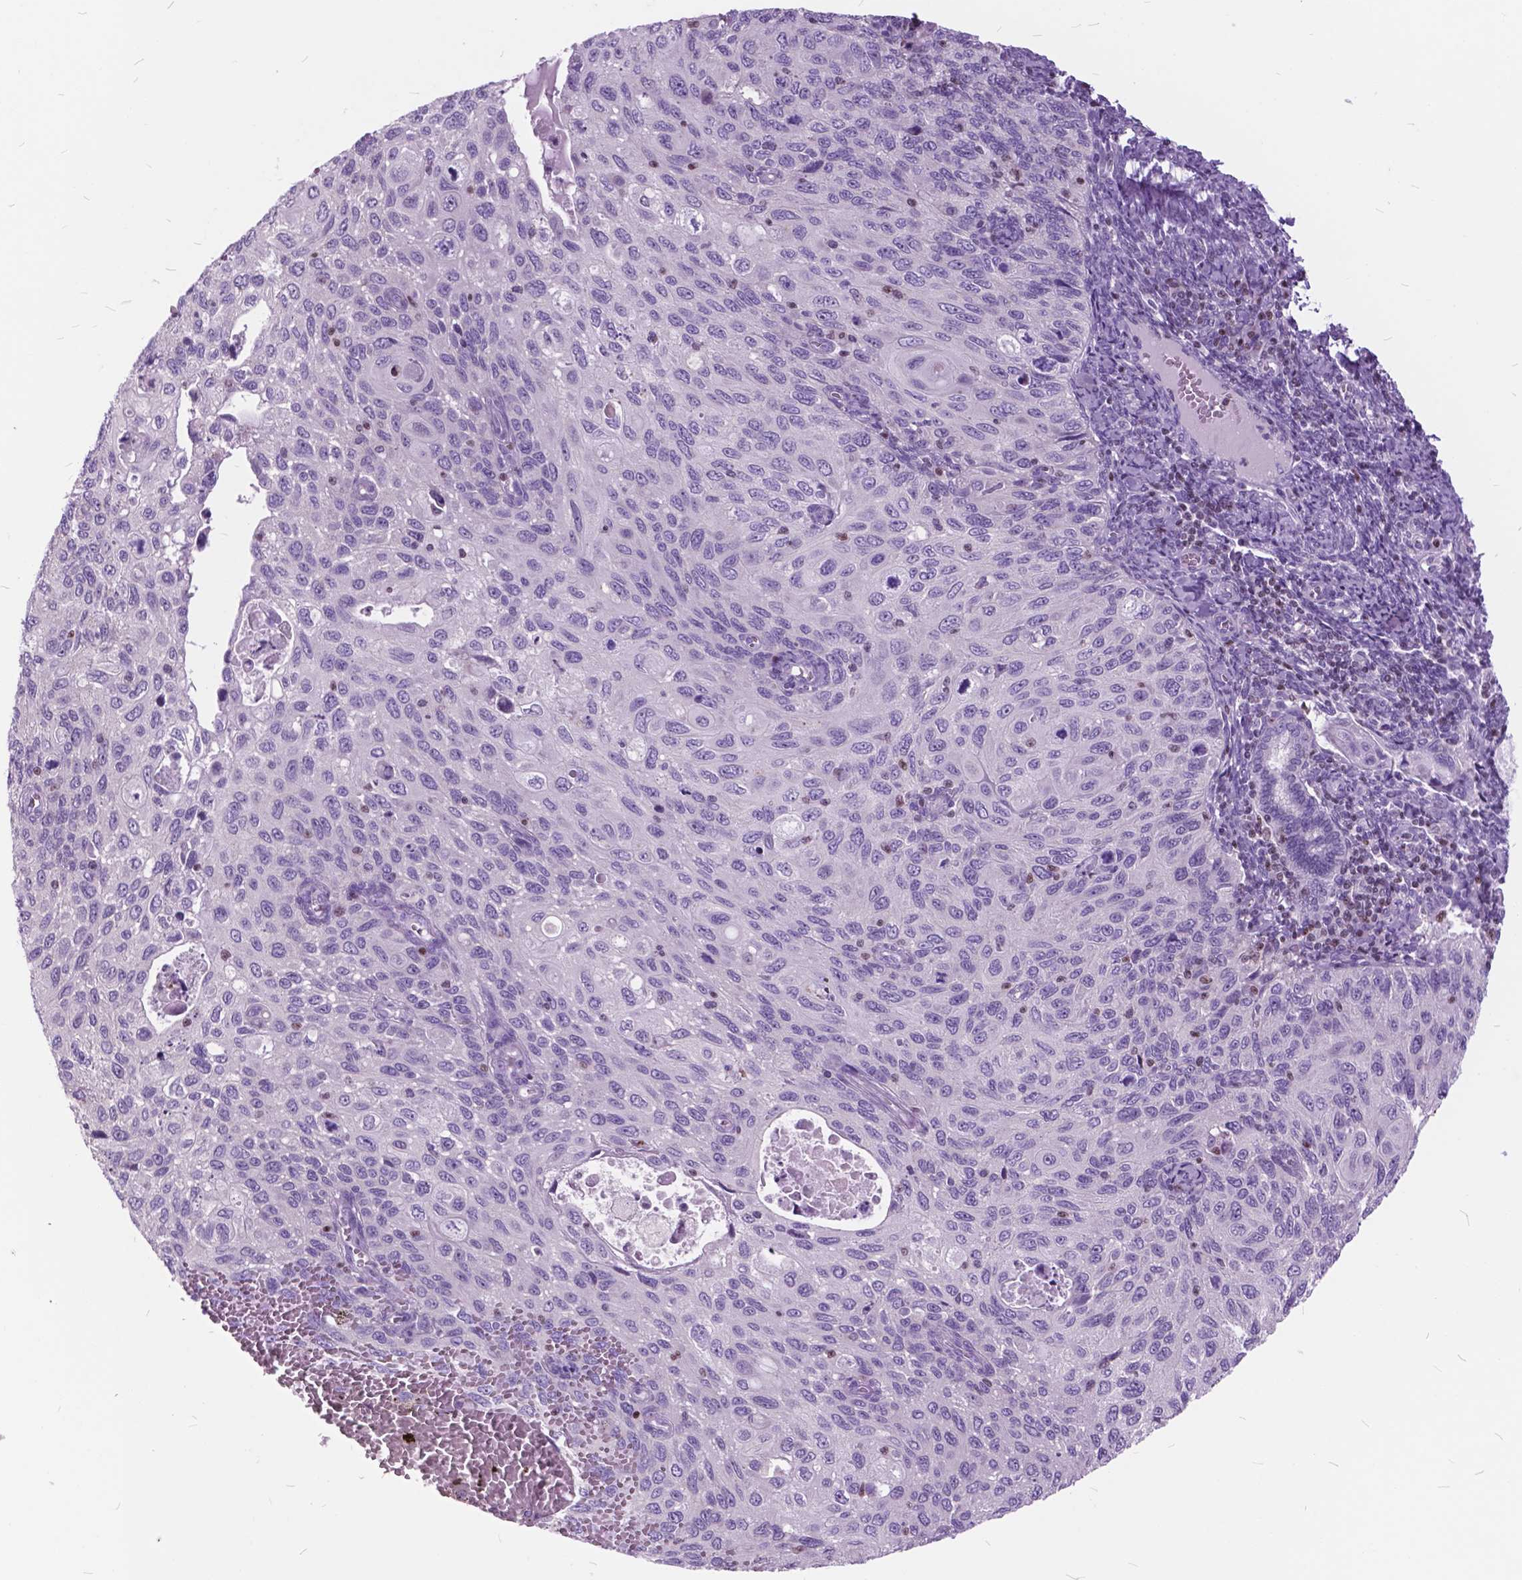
{"staining": {"intensity": "negative", "quantity": "none", "location": "none"}, "tissue": "cervical cancer", "cell_type": "Tumor cells", "image_type": "cancer", "snomed": [{"axis": "morphology", "description": "Squamous cell carcinoma, NOS"}, {"axis": "topography", "description": "Cervix"}], "caption": "Cervical cancer was stained to show a protein in brown. There is no significant staining in tumor cells.", "gene": "SP140", "patient": {"sex": "female", "age": 70}}